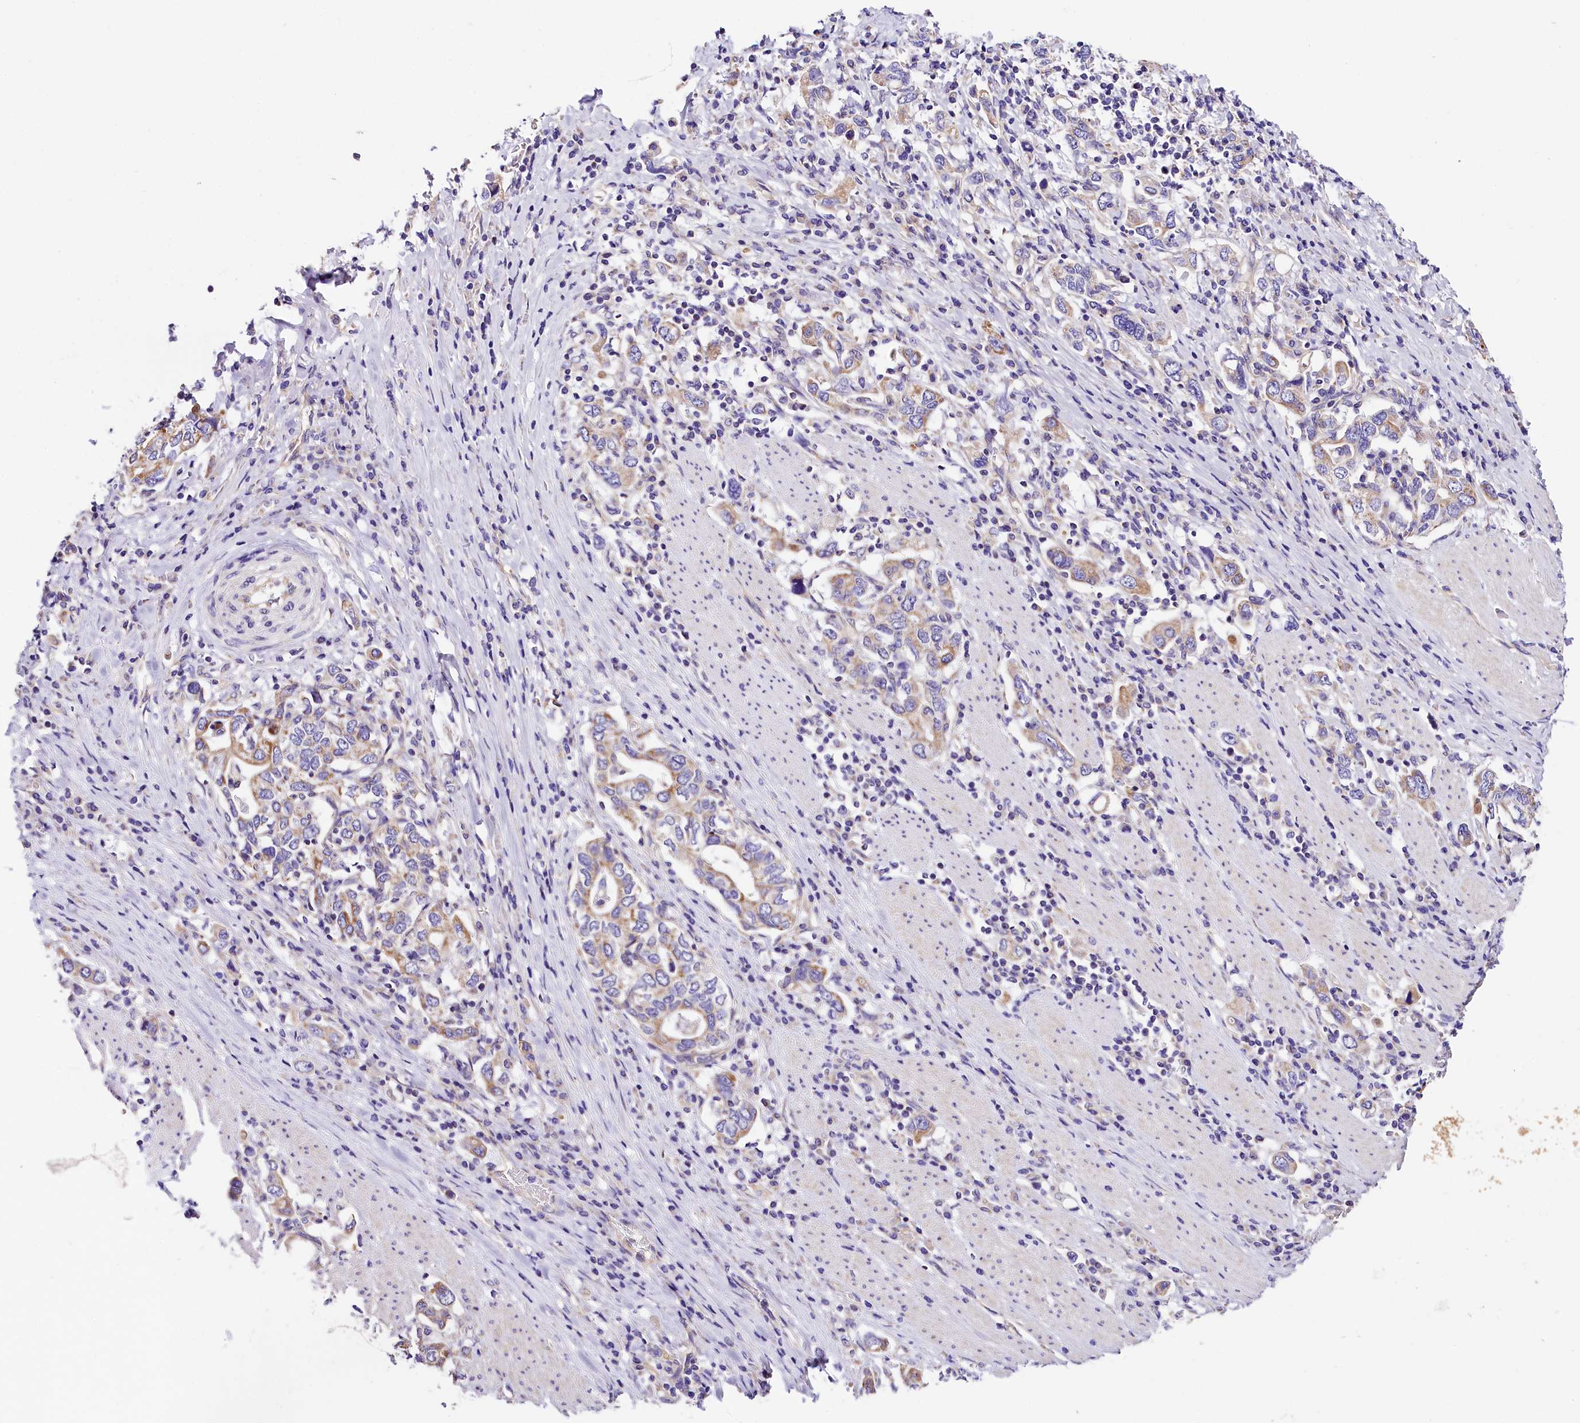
{"staining": {"intensity": "weak", "quantity": "25%-75%", "location": "cytoplasmic/membranous"}, "tissue": "stomach cancer", "cell_type": "Tumor cells", "image_type": "cancer", "snomed": [{"axis": "morphology", "description": "Adenocarcinoma, NOS"}, {"axis": "topography", "description": "Stomach, upper"}, {"axis": "topography", "description": "Stomach"}], "caption": "This is a histology image of immunohistochemistry (IHC) staining of stomach adenocarcinoma, which shows weak expression in the cytoplasmic/membranous of tumor cells.", "gene": "ACAA2", "patient": {"sex": "male", "age": 62}}